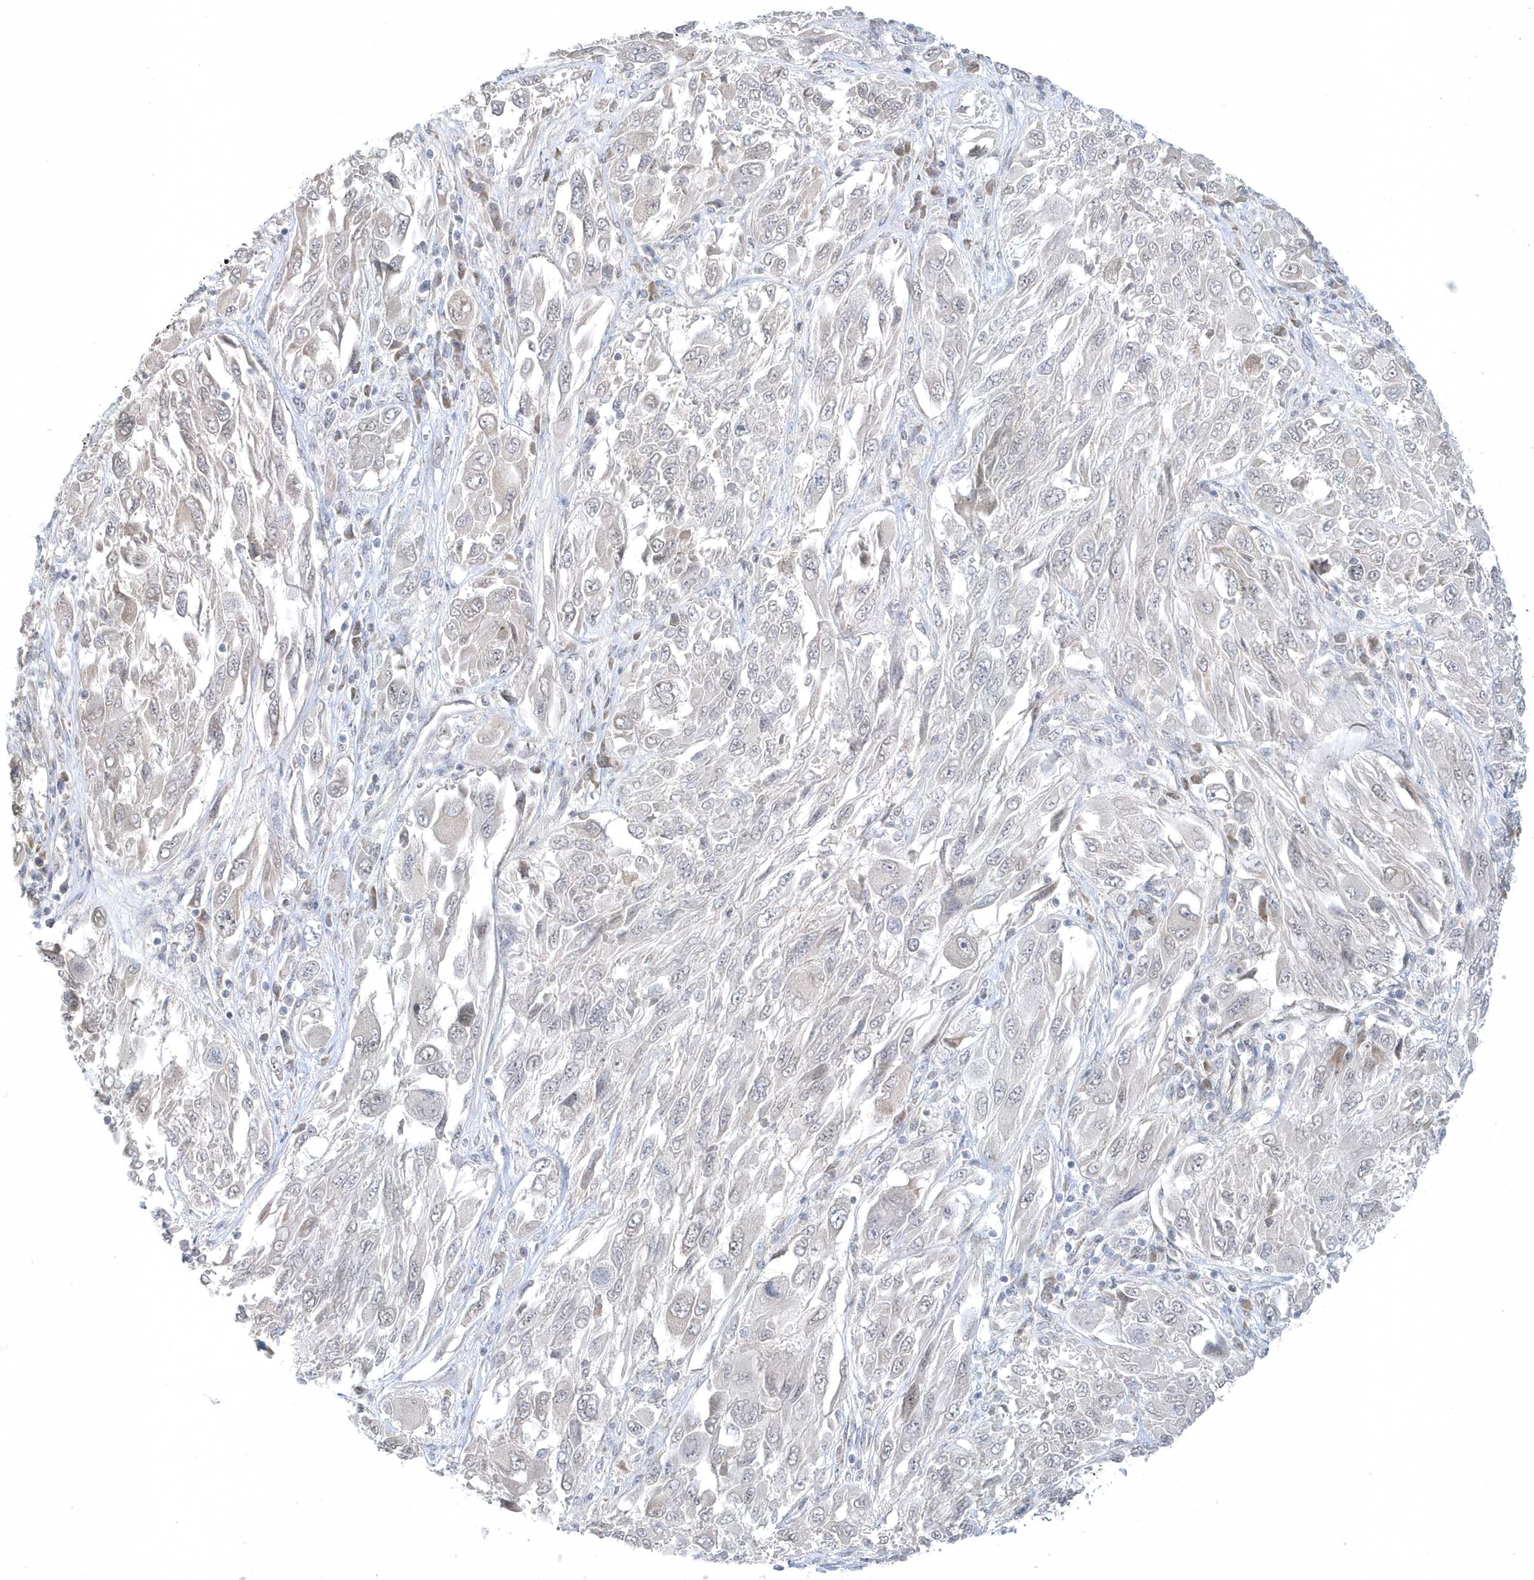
{"staining": {"intensity": "negative", "quantity": "none", "location": "none"}, "tissue": "melanoma", "cell_type": "Tumor cells", "image_type": "cancer", "snomed": [{"axis": "morphology", "description": "Malignant melanoma, NOS"}, {"axis": "topography", "description": "Skin"}], "caption": "Human malignant melanoma stained for a protein using immunohistochemistry (IHC) displays no positivity in tumor cells.", "gene": "ZC3H12D", "patient": {"sex": "female", "age": 91}}